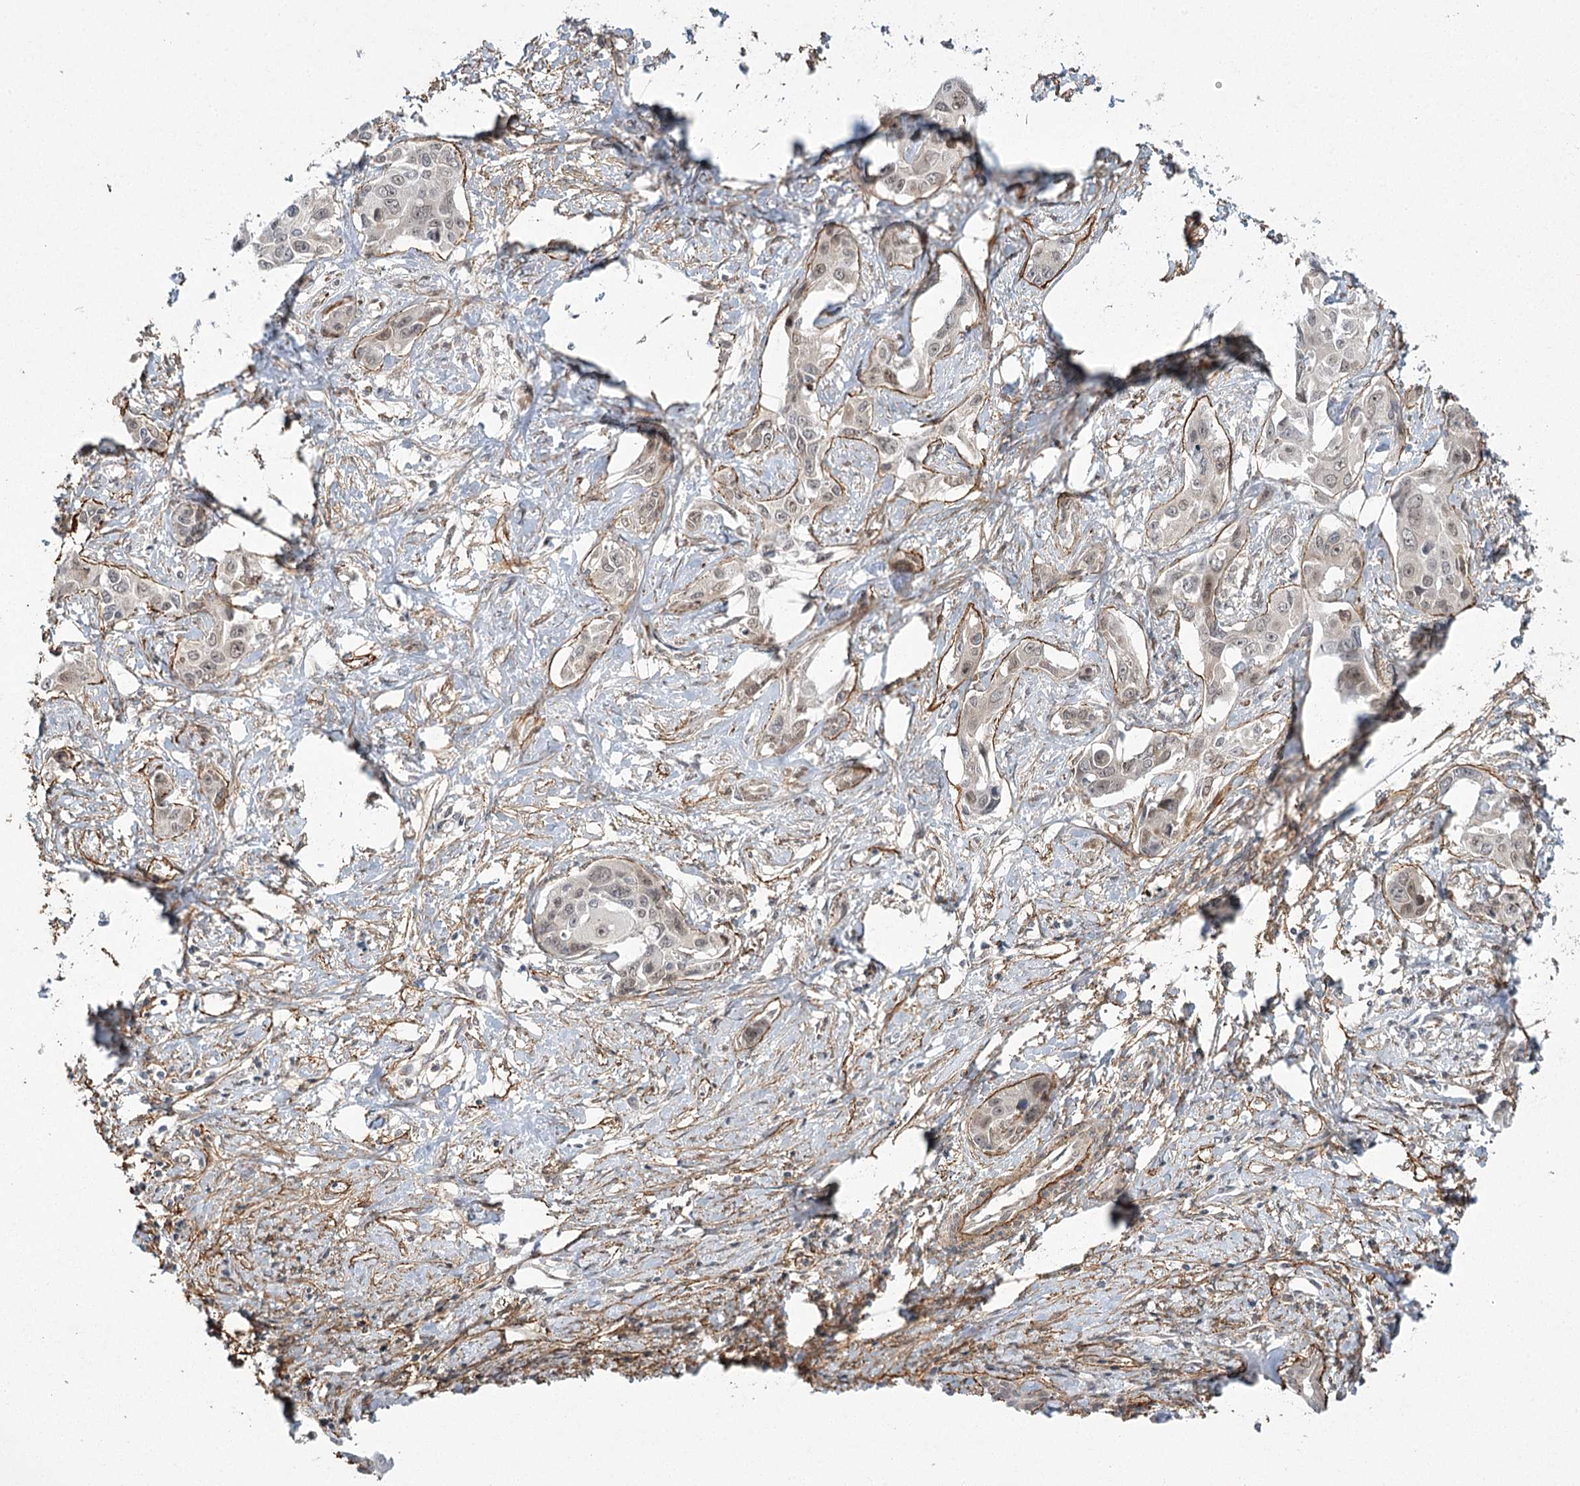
{"staining": {"intensity": "negative", "quantity": "none", "location": "none"}, "tissue": "liver cancer", "cell_type": "Tumor cells", "image_type": "cancer", "snomed": [{"axis": "morphology", "description": "Cholangiocarcinoma"}, {"axis": "topography", "description": "Liver"}], "caption": "An immunohistochemistry (IHC) histopathology image of cholangiocarcinoma (liver) is shown. There is no staining in tumor cells of cholangiocarcinoma (liver).", "gene": "MED28", "patient": {"sex": "male", "age": 59}}